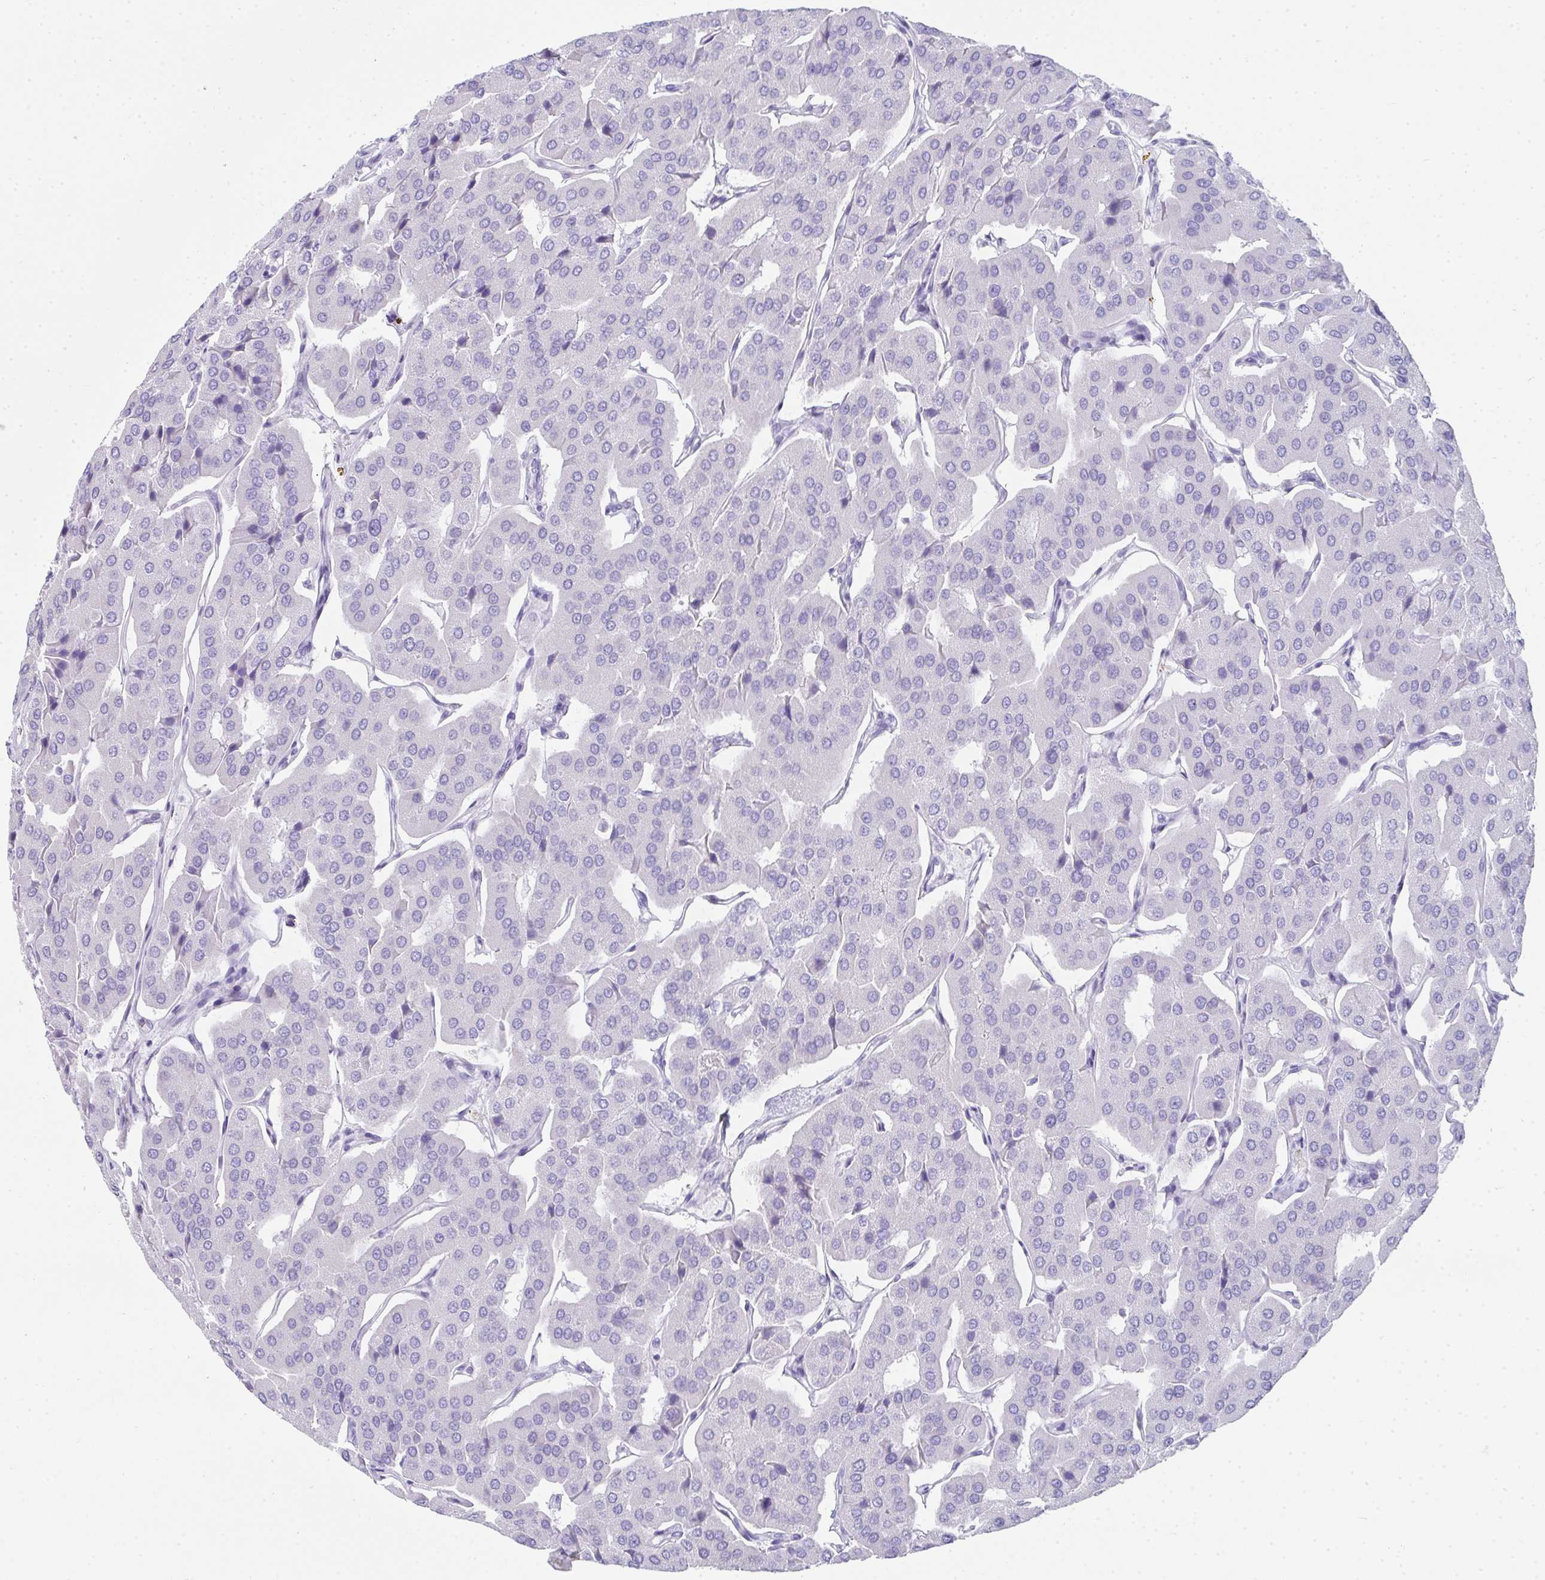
{"staining": {"intensity": "negative", "quantity": "none", "location": "none"}, "tissue": "parathyroid gland", "cell_type": "Glandular cells", "image_type": "normal", "snomed": [{"axis": "morphology", "description": "Normal tissue, NOS"}, {"axis": "morphology", "description": "Adenoma, NOS"}, {"axis": "topography", "description": "Parathyroid gland"}], "caption": "Immunohistochemical staining of normal human parathyroid gland displays no significant staining in glandular cells.", "gene": "RLF", "patient": {"sex": "female", "age": 86}}